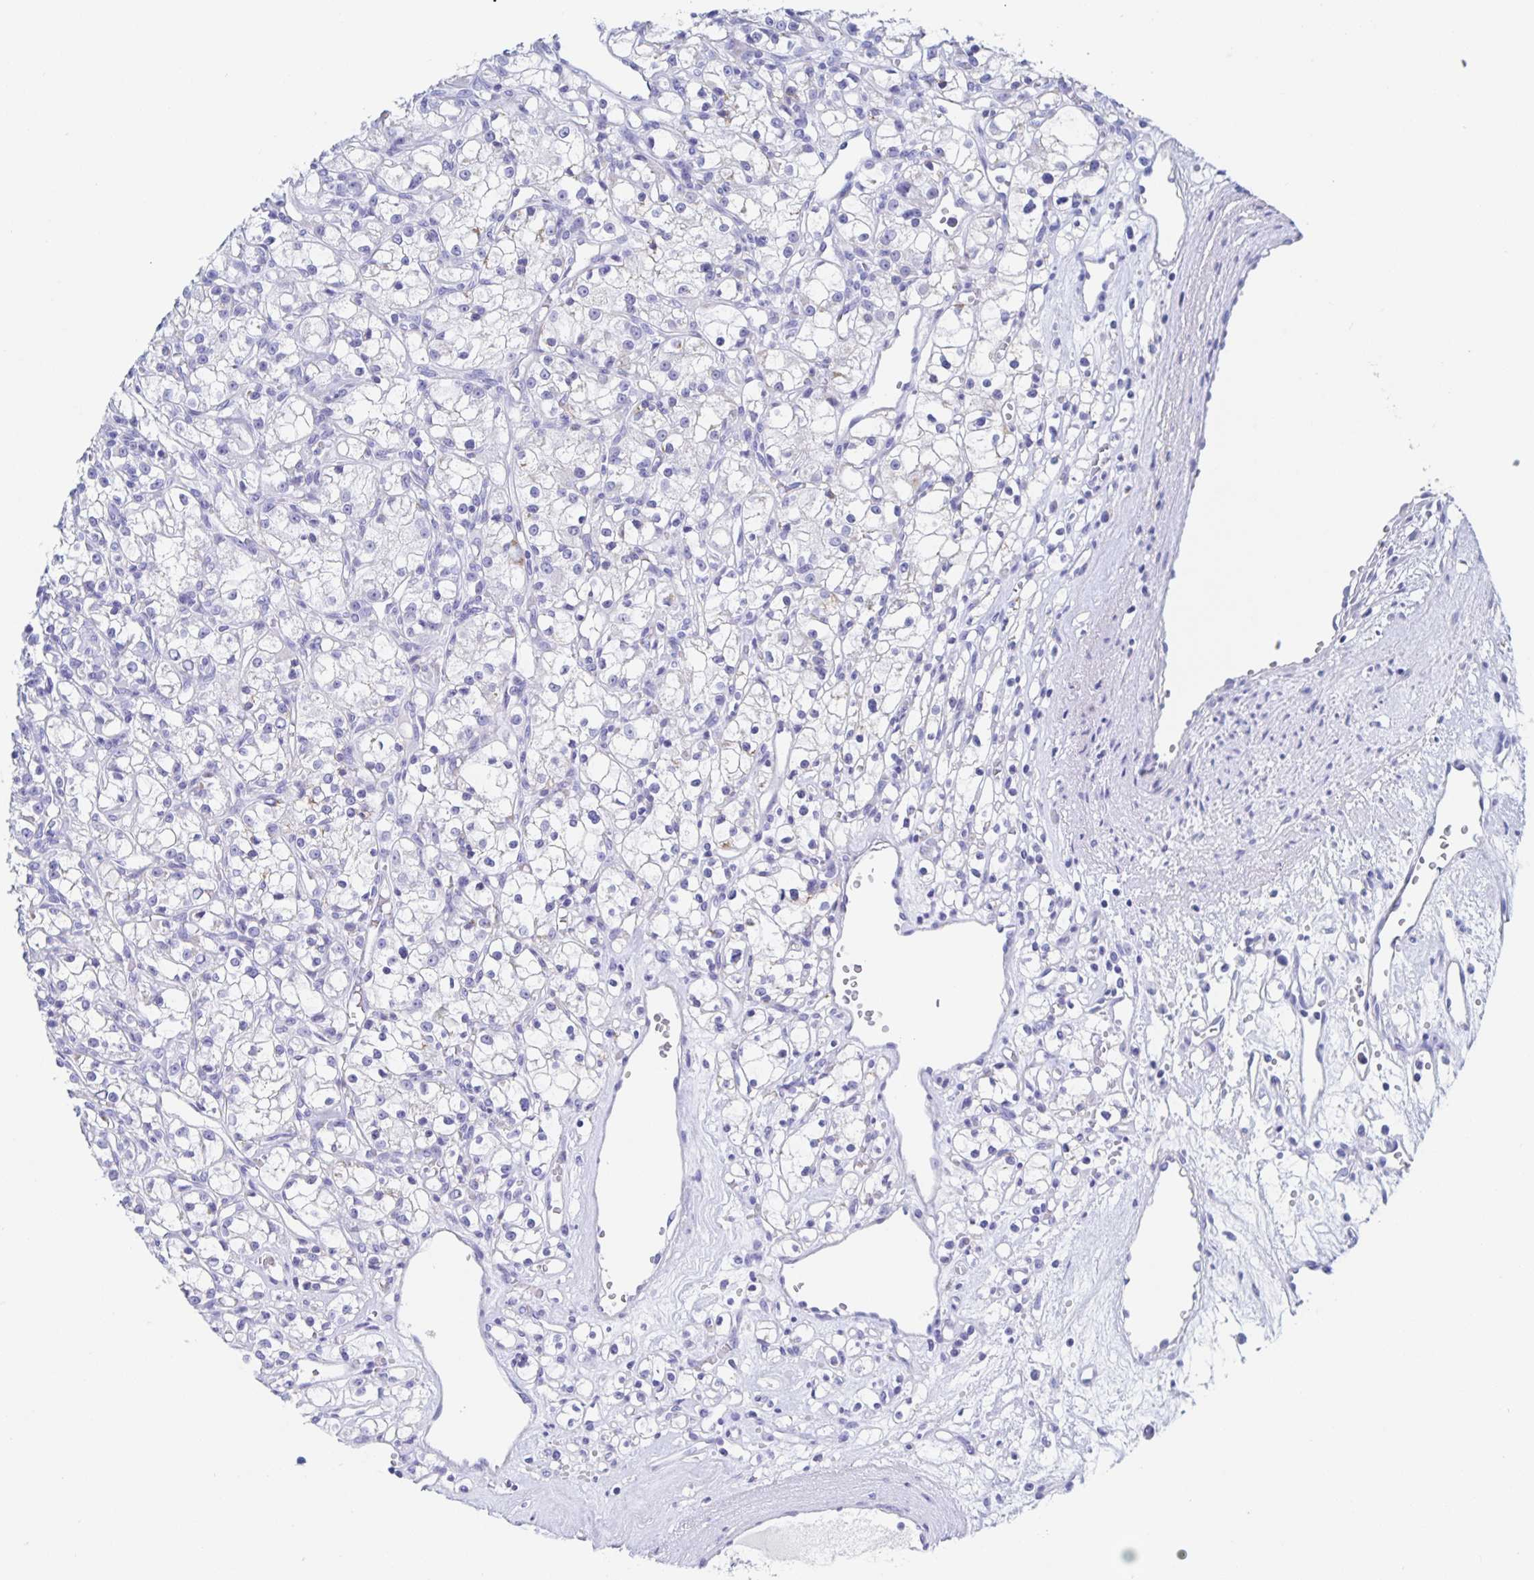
{"staining": {"intensity": "negative", "quantity": "none", "location": "none"}, "tissue": "renal cancer", "cell_type": "Tumor cells", "image_type": "cancer", "snomed": [{"axis": "morphology", "description": "Adenocarcinoma, NOS"}, {"axis": "topography", "description": "Kidney"}], "caption": "The photomicrograph shows no significant staining in tumor cells of renal adenocarcinoma. (IHC, brightfield microscopy, high magnification).", "gene": "DMBT1", "patient": {"sex": "female", "age": 59}}